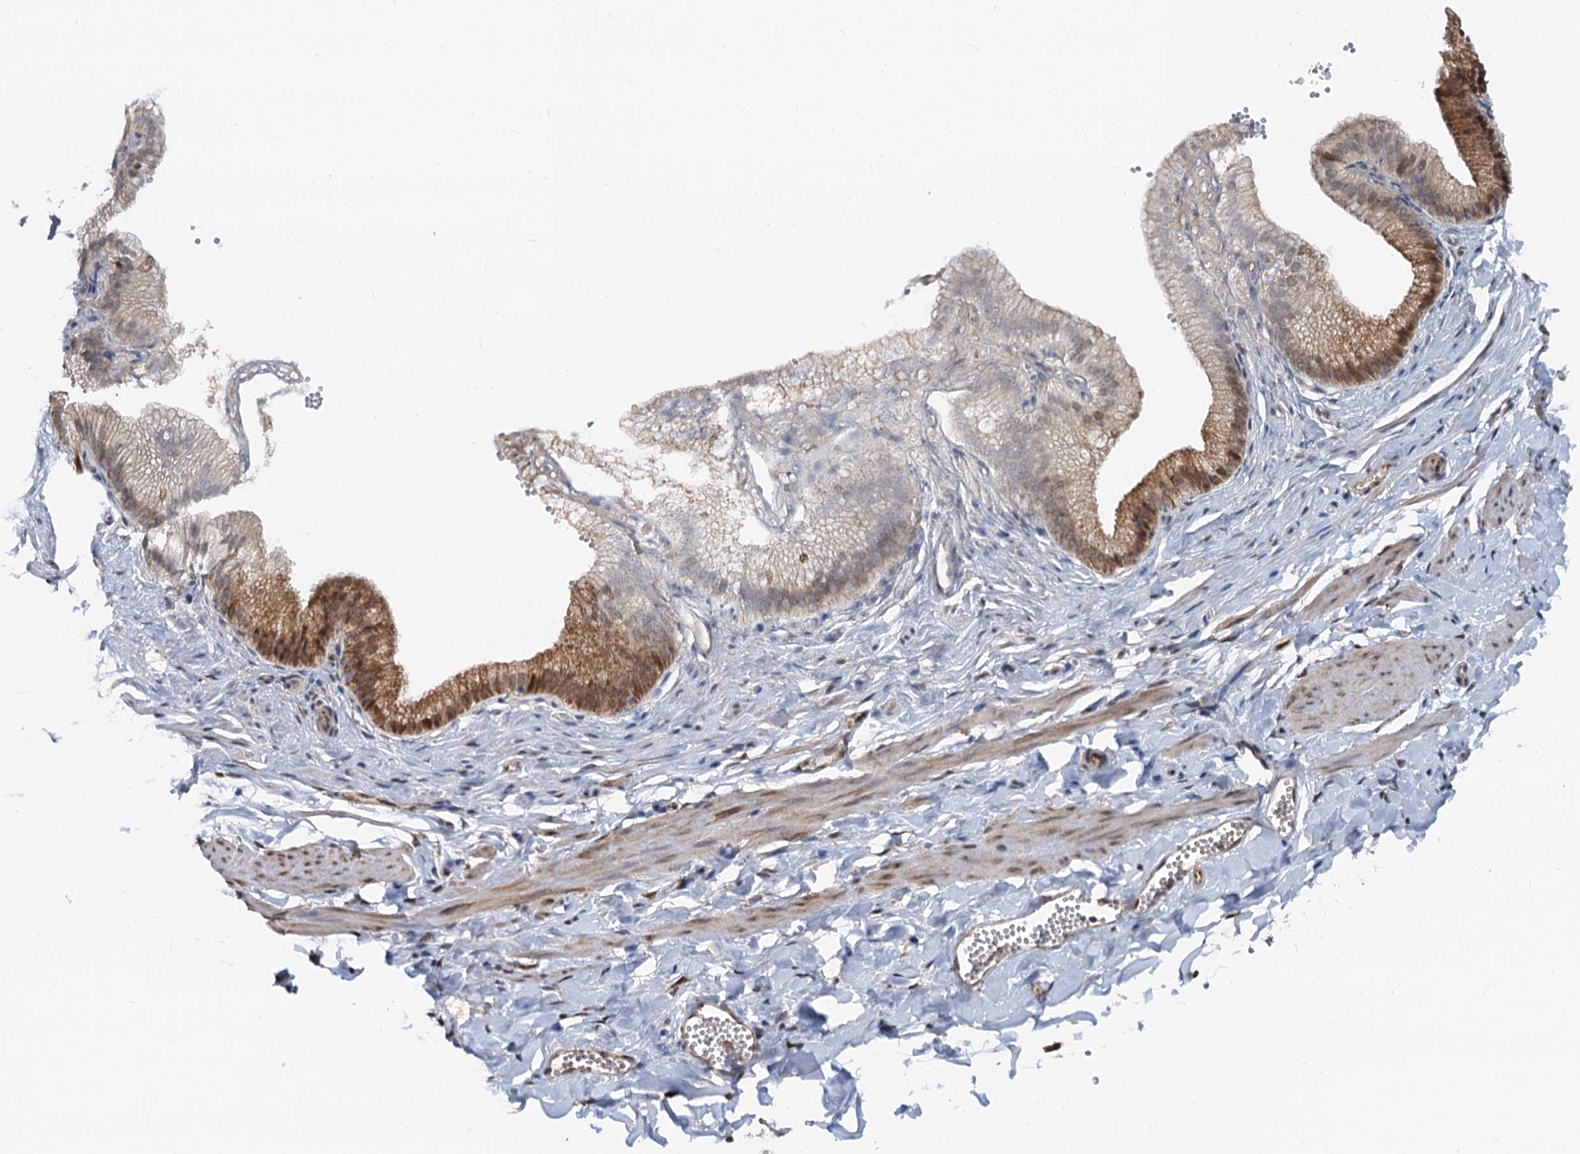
{"staining": {"intensity": "strong", "quantity": ">75%", "location": "nuclear"}, "tissue": "adipose tissue", "cell_type": "Adipocytes", "image_type": "normal", "snomed": [{"axis": "morphology", "description": "Normal tissue, NOS"}, {"axis": "topography", "description": "Gallbladder"}, {"axis": "topography", "description": "Peripheral nerve tissue"}], "caption": "This histopathology image exhibits IHC staining of benign adipose tissue, with high strong nuclear expression in approximately >75% of adipocytes.", "gene": "CFDP1", "patient": {"sex": "male", "age": 38}}